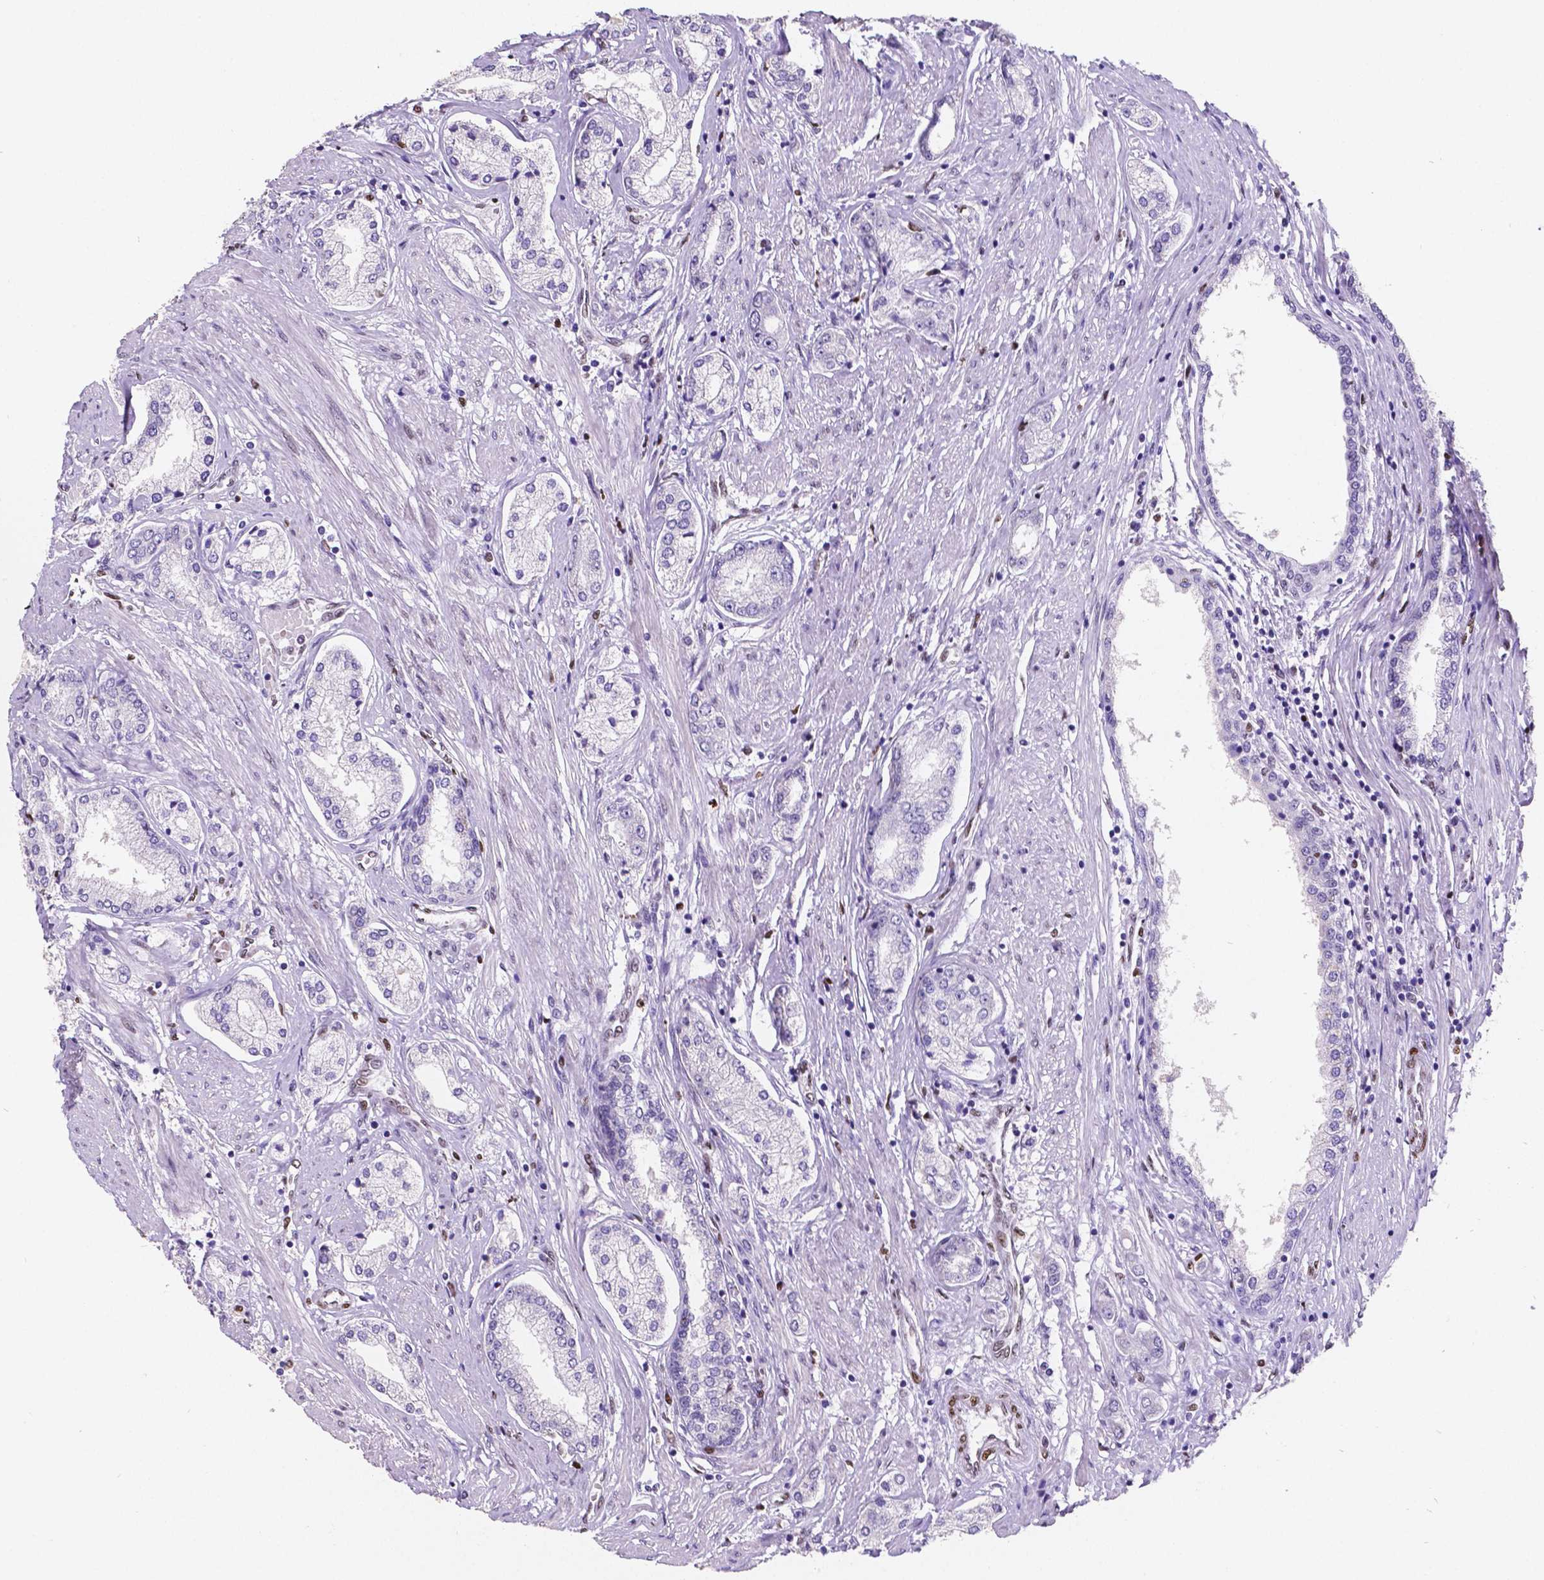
{"staining": {"intensity": "negative", "quantity": "none", "location": "none"}, "tissue": "prostate cancer", "cell_type": "Tumor cells", "image_type": "cancer", "snomed": [{"axis": "morphology", "description": "Adenocarcinoma, NOS"}, {"axis": "topography", "description": "Prostate"}], "caption": "This is an immunohistochemistry (IHC) histopathology image of adenocarcinoma (prostate). There is no positivity in tumor cells.", "gene": "MEF2C", "patient": {"sex": "male", "age": 63}}